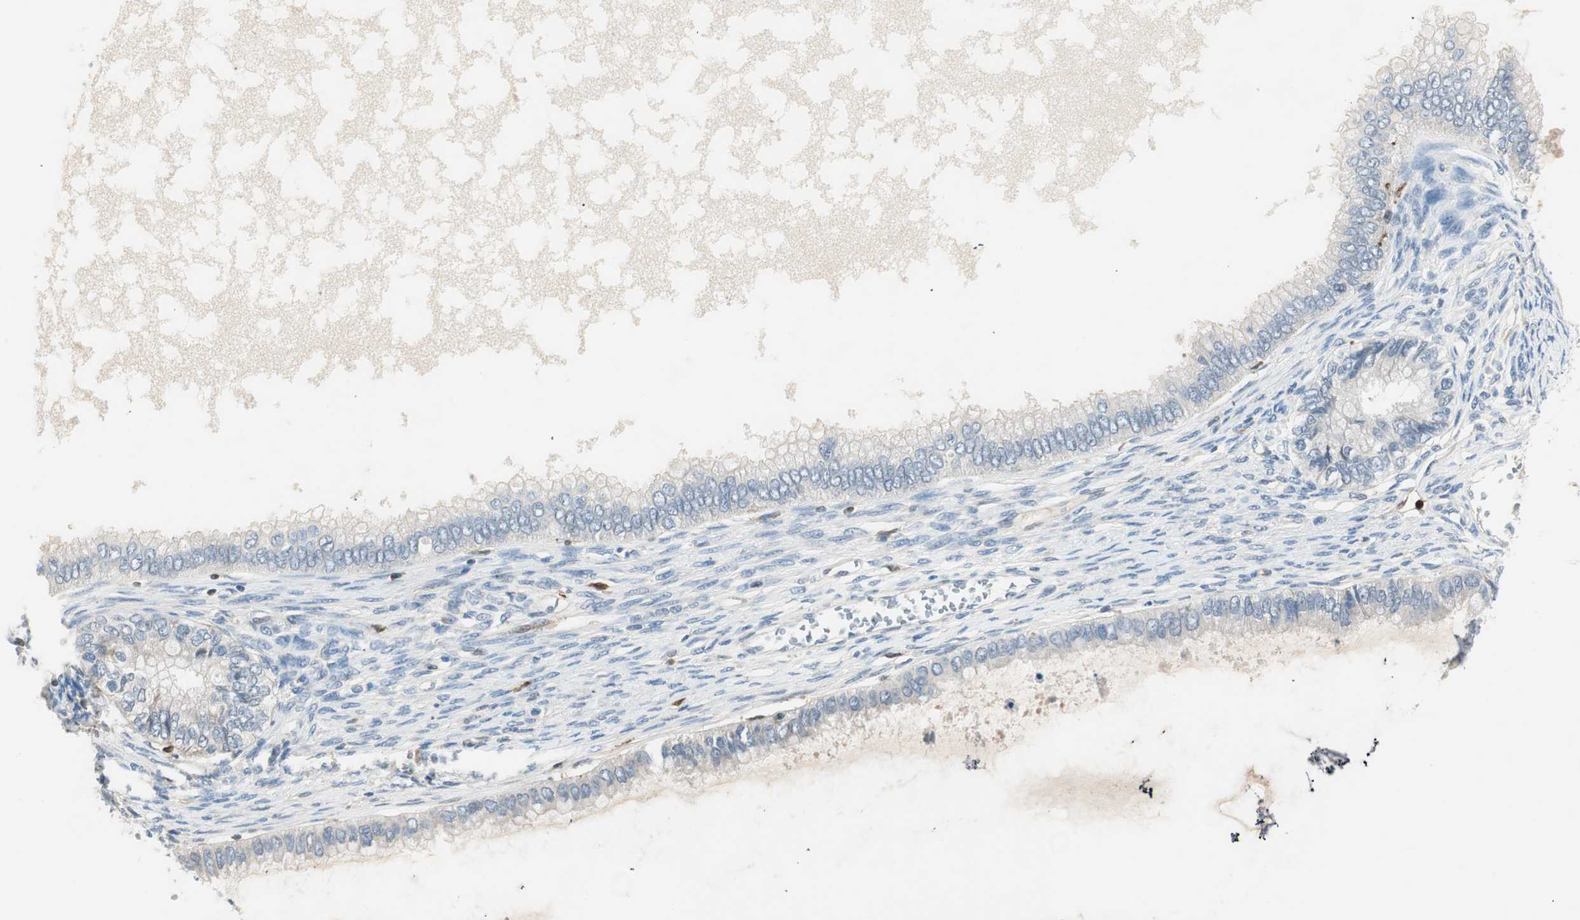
{"staining": {"intensity": "negative", "quantity": "none", "location": "none"}, "tissue": "ovarian cancer", "cell_type": "Tumor cells", "image_type": "cancer", "snomed": [{"axis": "morphology", "description": "Cystadenocarcinoma, mucinous, NOS"}, {"axis": "topography", "description": "Ovary"}], "caption": "Immunohistochemistry (IHC) micrograph of neoplastic tissue: human ovarian cancer stained with DAB (3,3'-diaminobenzidine) demonstrates no significant protein positivity in tumor cells.", "gene": "COTL1", "patient": {"sex": "female", "age": 80}}